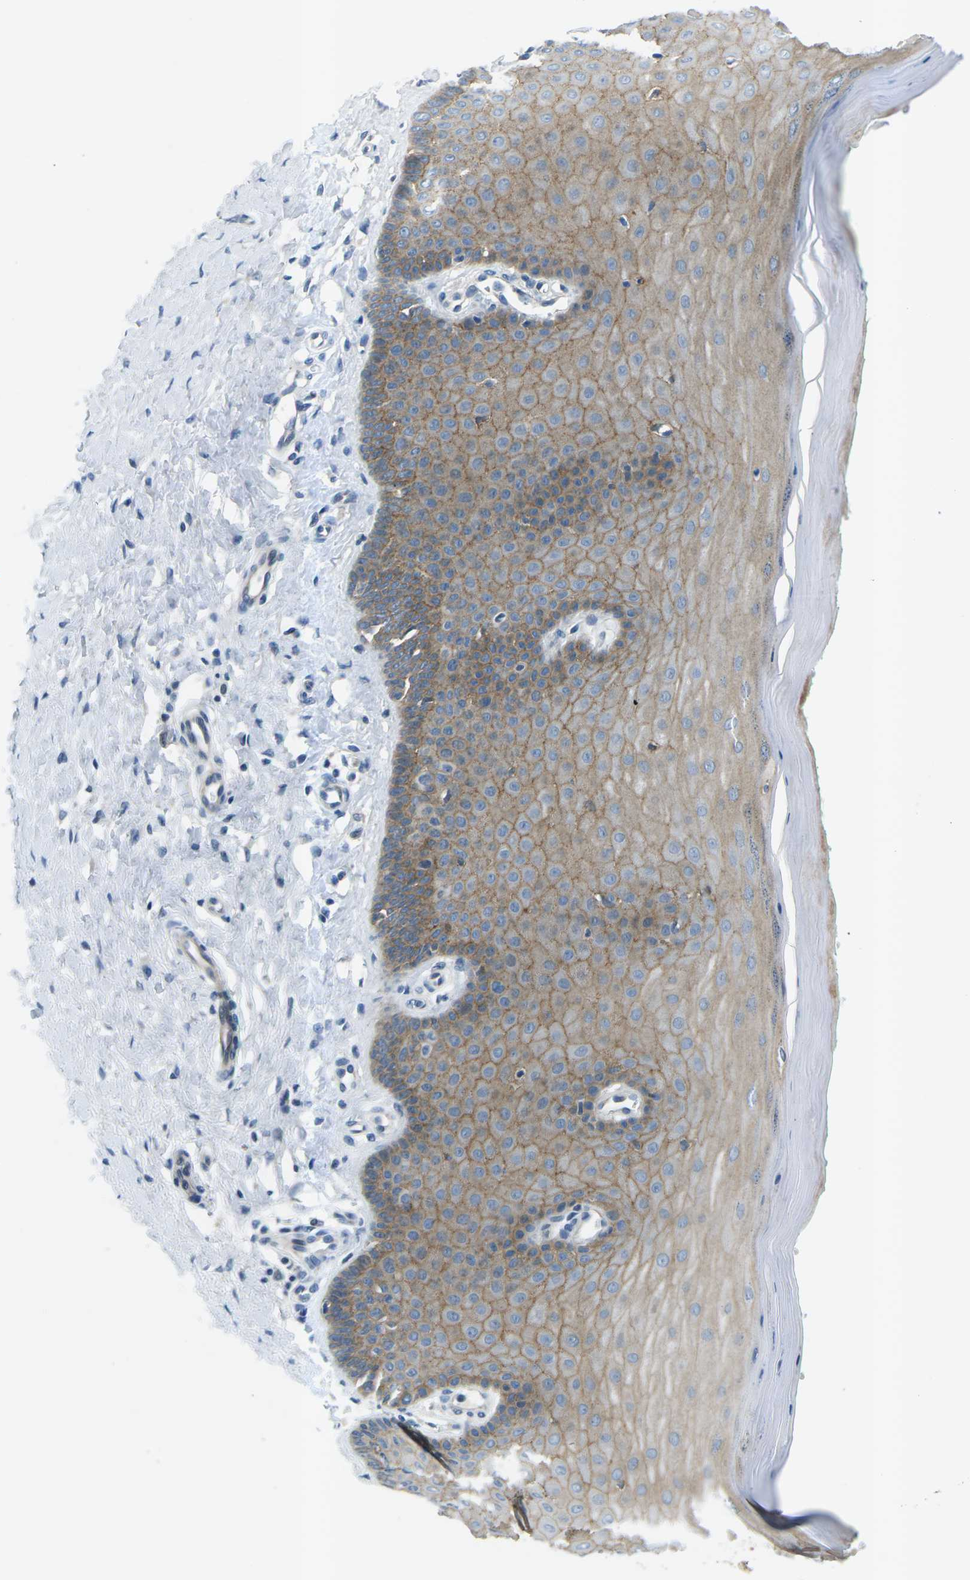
{"staining": {"intensity": "moderate", "quantity": ">75%", "location": "cytoplasmic/membranous"}, "tissue": "cervix", "cell_type": "Glandular cells", "image_type": "normal", "snomed": [{"axis": "morphology", "description": "Normal tissue, NOS"}, {"axis": "topography", "description": "Cervix"}], "caption": "Cervix stained with DAB IHC demonstrates medium levels of moderate cytoplasmic/membranous positivity in approximately >75% of glandular cells. (DAB (3,3'-diaminobenzidine) IHC with brightfield microscopy, high magnification).", "gene": "CTNND1", "patient": {"sex": "female", "age": 55}}